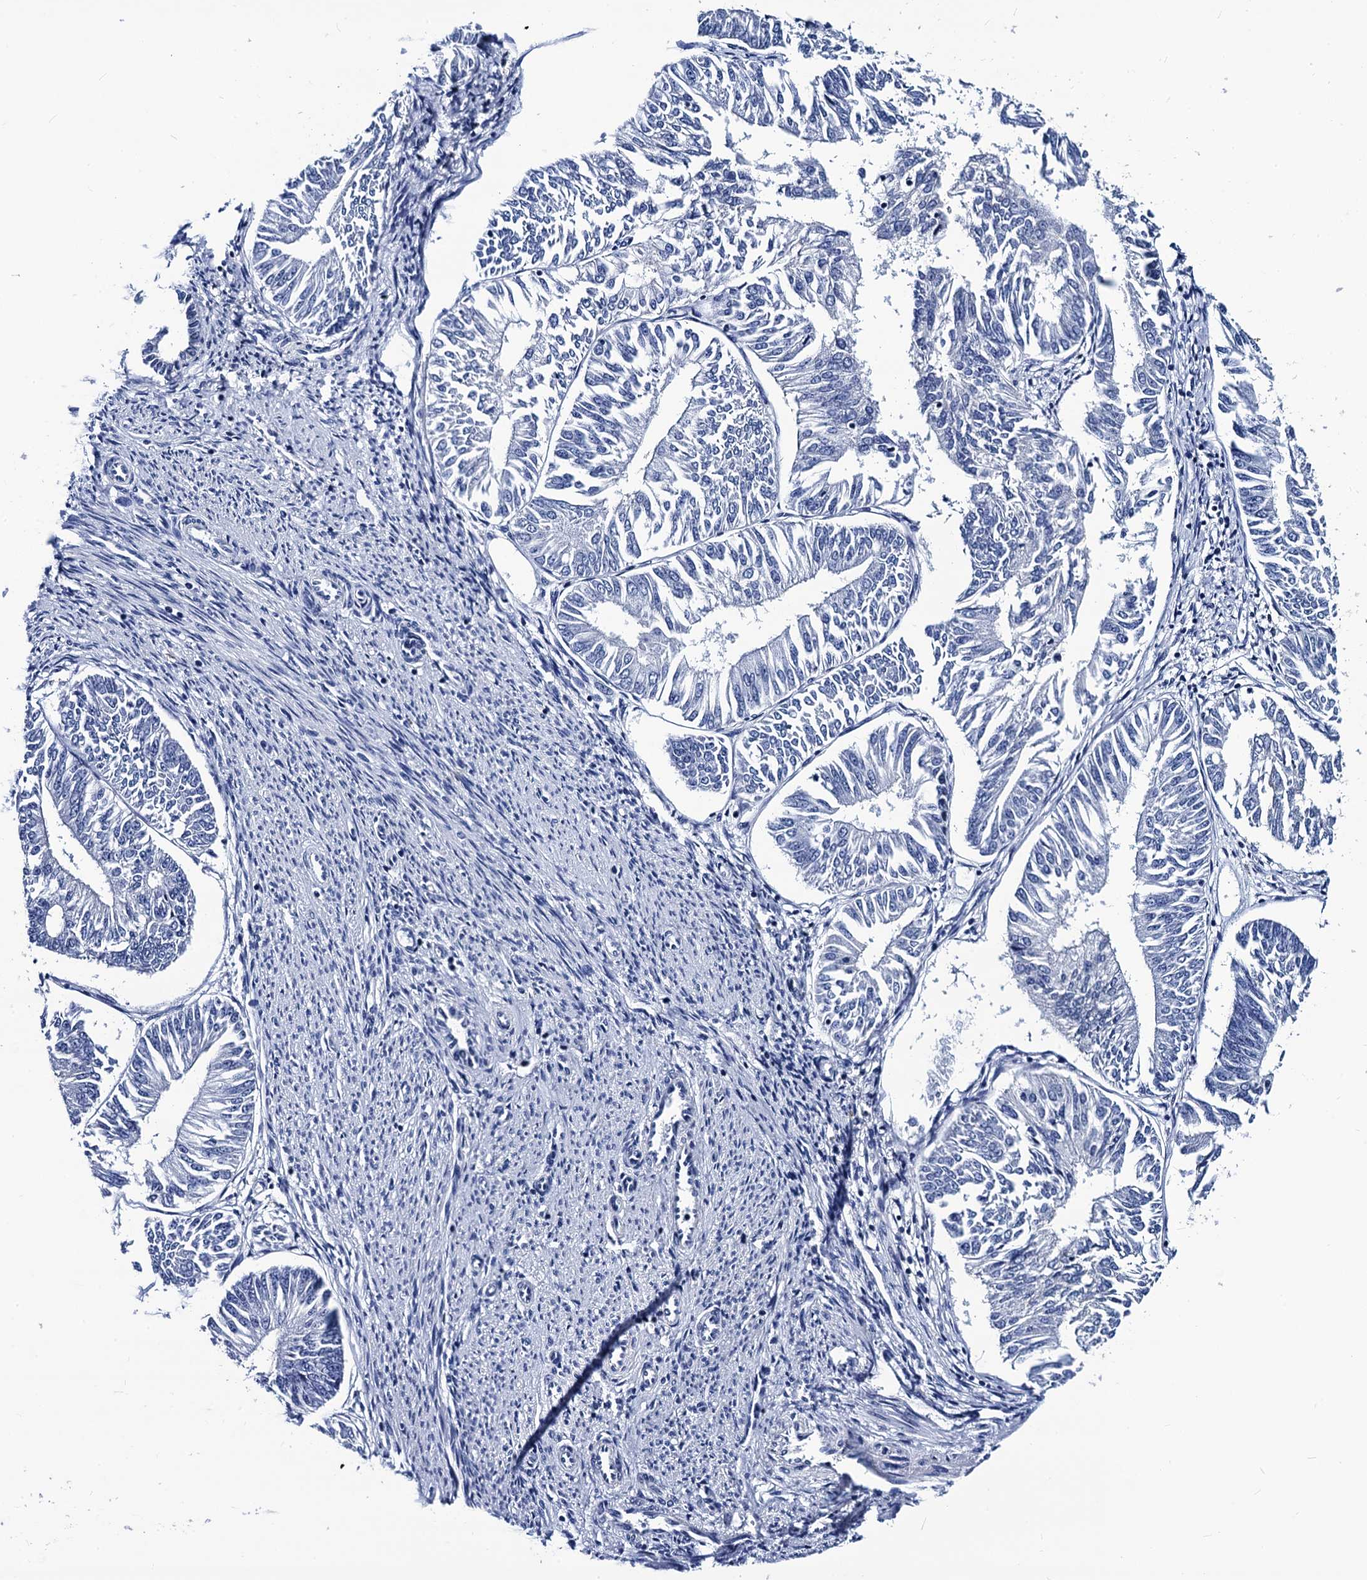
{"staining": {"intensity": "negative", "quantity": "none", "location": "none"}, "tissue": "endometrial cancer", "cell_type": "Tumor cells", "image_type": "cancer", "snomed": [{"axis": "morphology", "description": "Adenocarcinoma, NOS"}, {"axis": "topography", "description": "Endometrium"}], "caption": "Tumor cells are negative for brown protein staining in endometrial adenocarcinoma.", "gene": "LRRC30", "patient": {"sex": "female", "age": 58}}